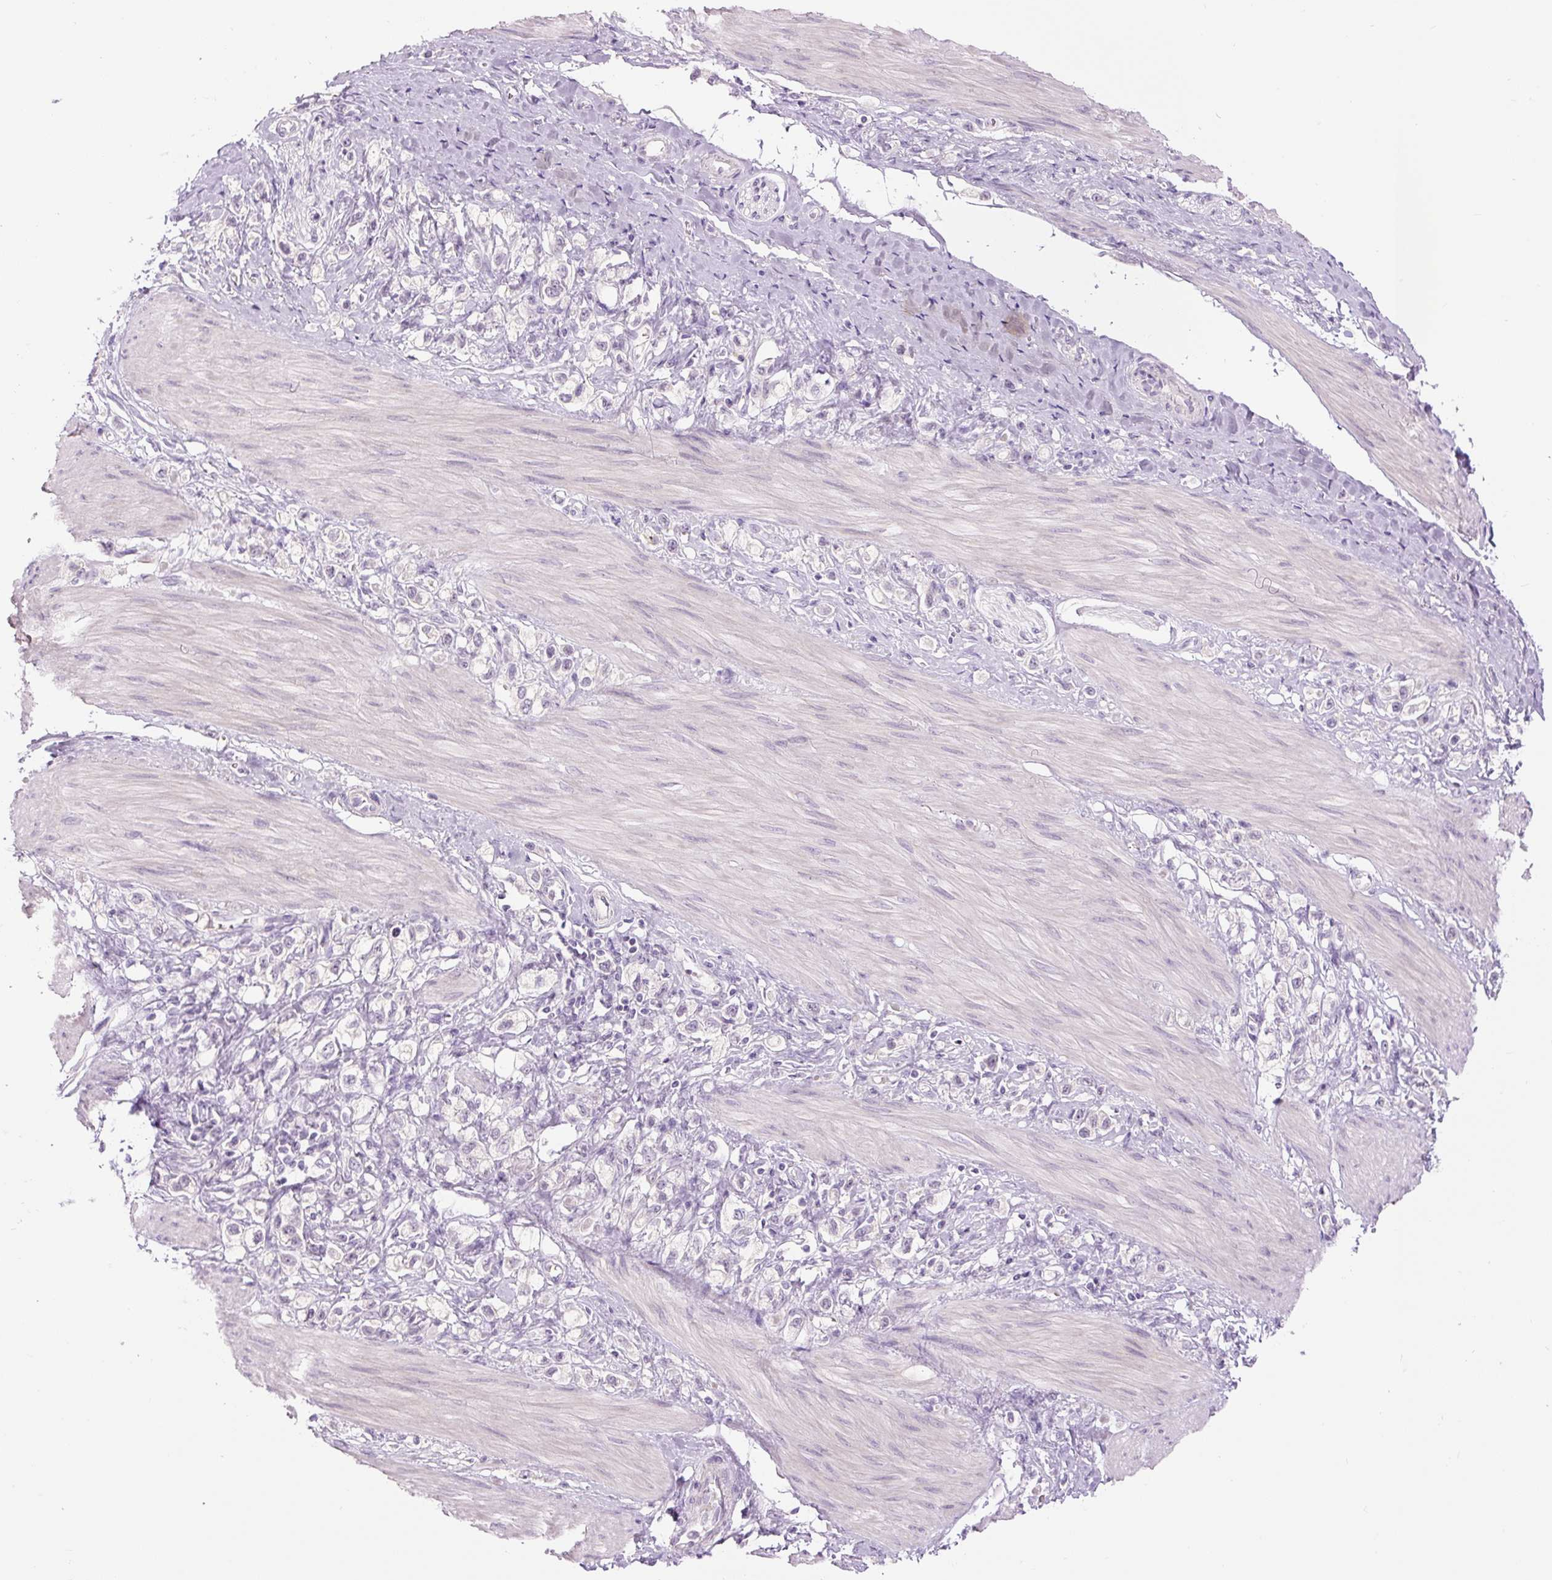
{"staining": {"intensity": "negative", "quantity": "none", "location": "none"}, "tissue": "stomach cancer", "cell_type": "Tumor cells", "image_type": "cancer", "snomed": [{"axis": "morphology", "description": "Adenocarcinoma, NOS"}, {"axis": "topography", "description": "Stomach"}], "caption": "High power microscopy photomicrograph of an IHC micrograph of stomach cancer (adenocarcinoma), revealing no significant positivity in tumor cells.", "gene": "FABP7", "patient": {"sex": "female", "age": 65}}